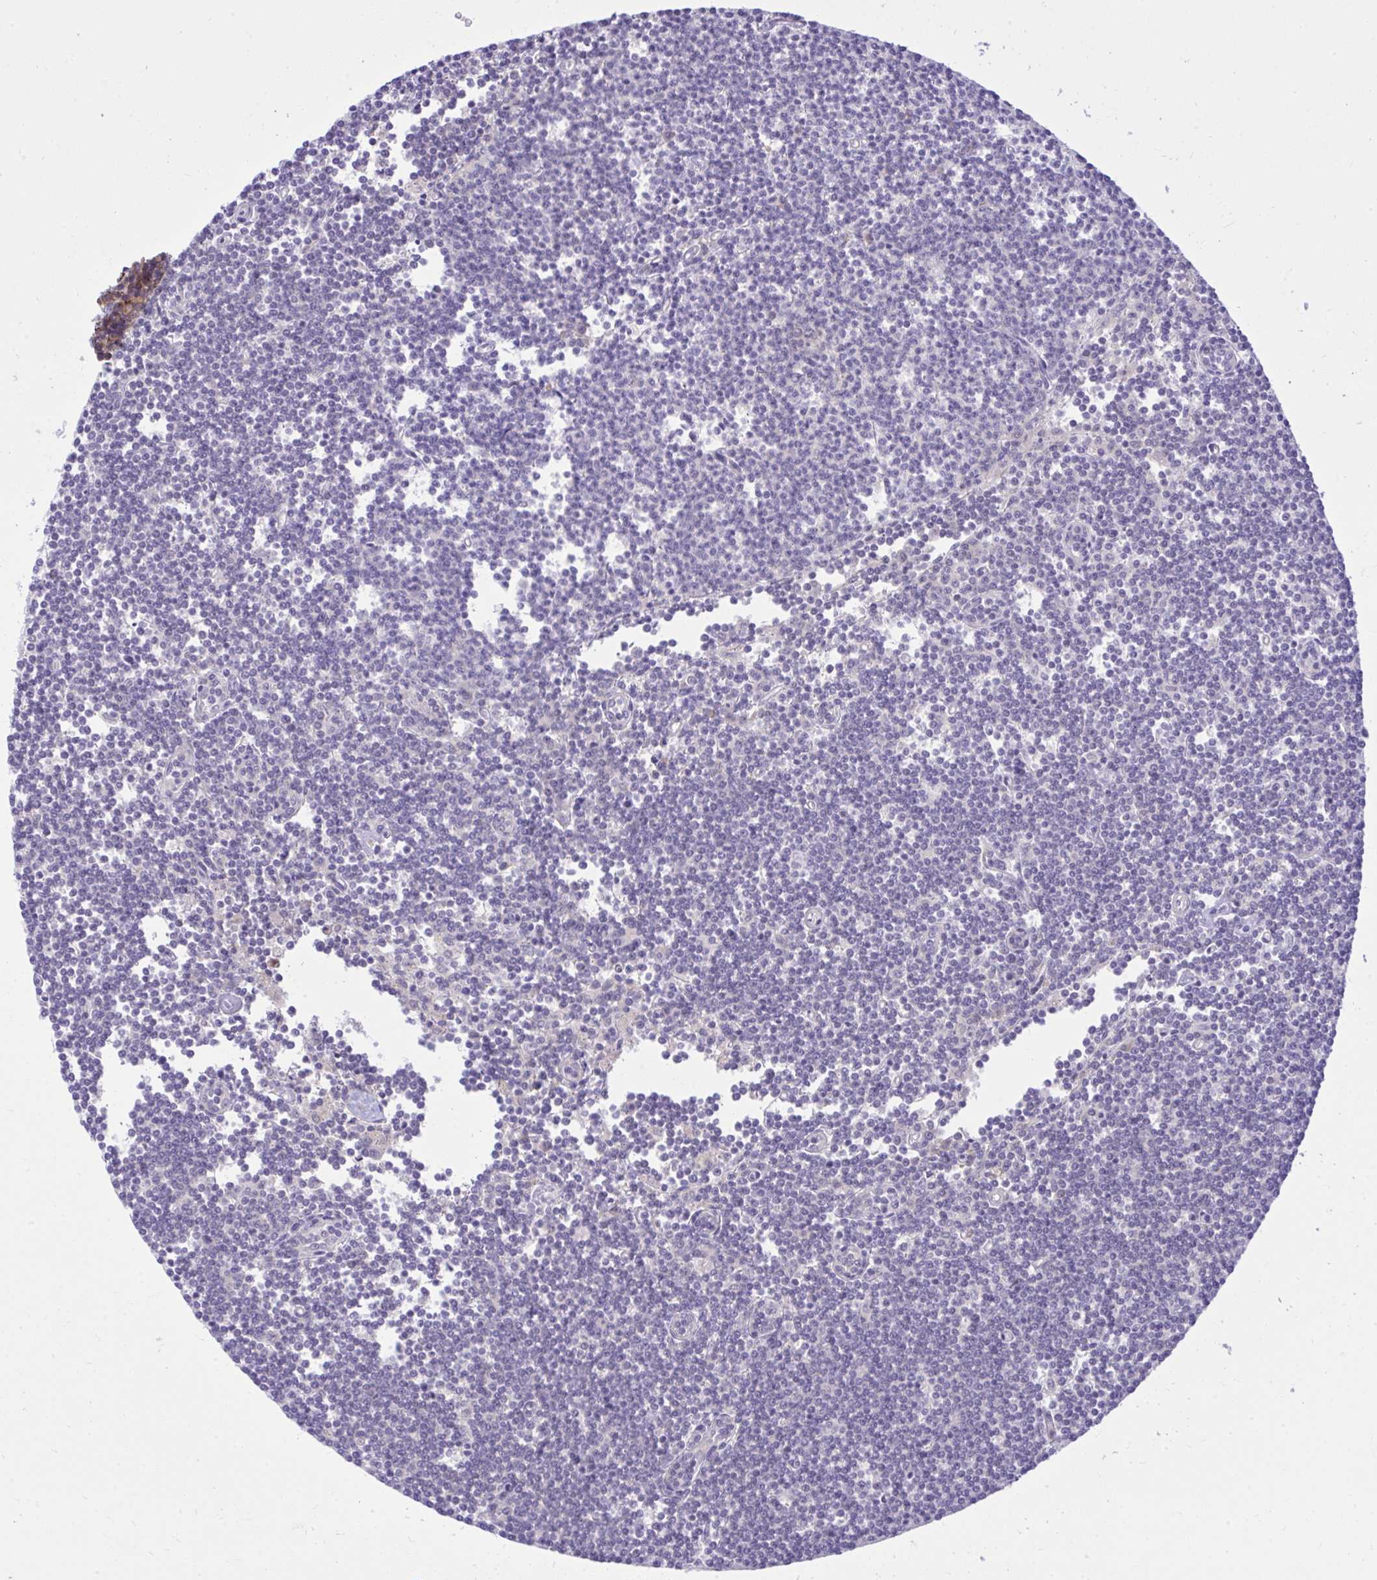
{"staining": {"intensity": "negative", "quantity": "none", "location": "none"}, "tissue": "lymphoma", "cell_type": "Tumor cells", "image_type": "cancer", "snomed": [{"axis": "morphology", "description": "Malignant lymphoma, non-Hodgkin's type, Low grade"}, {"axis": "topography", "description": "Lymph node"}], "caption": "Protein analysis of malignant lymphoma, non-Hodgkin's type (low-grade) shows no significant positivity in tumor cells. (DAB IHC, high magnification).", "gene": "PAIP2", "patient": {"sex": "female", "age": 73}}